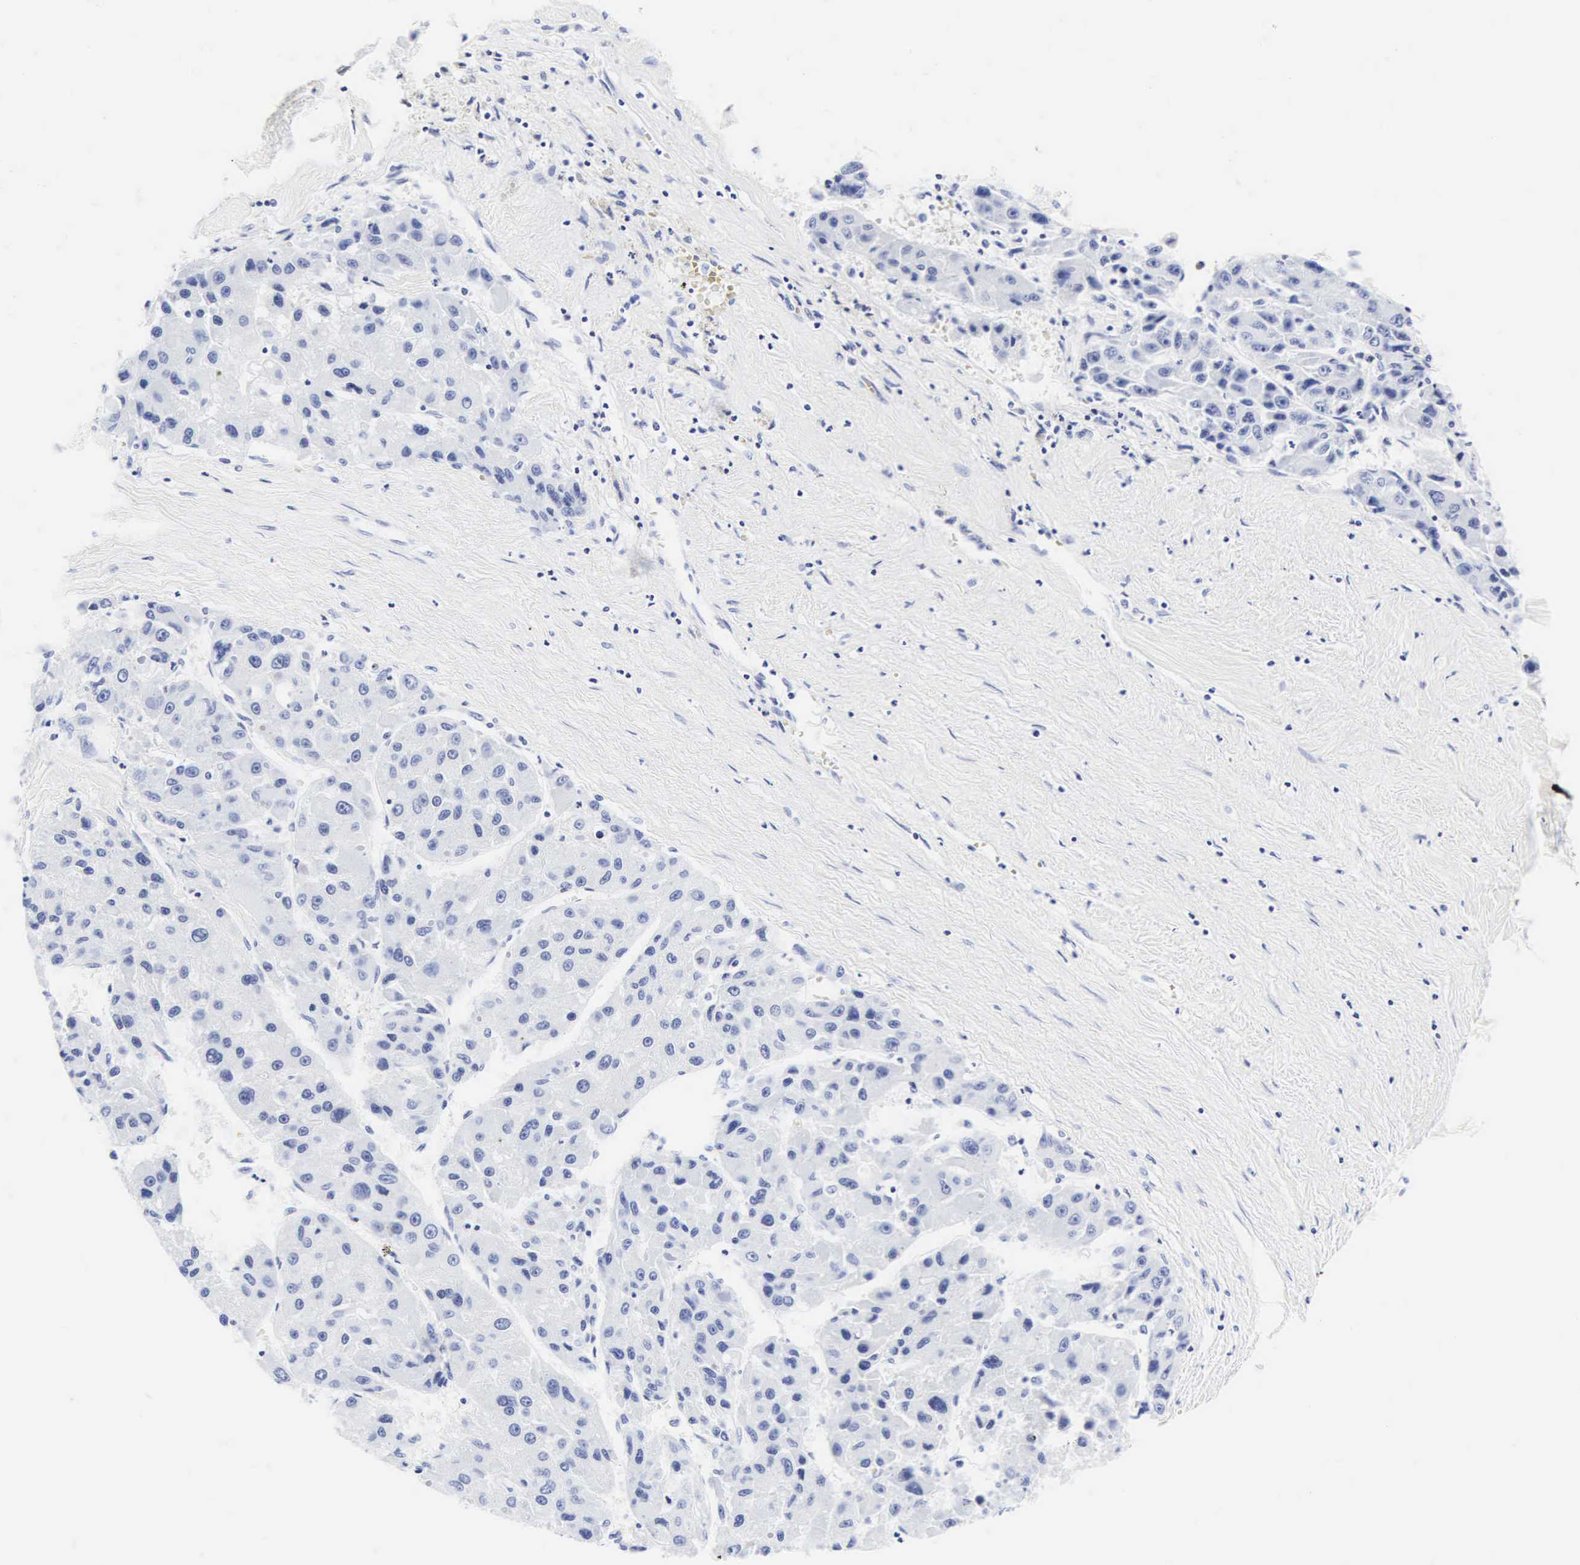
{"staining": {"intensity": "negative", "quantity": "none", "location": "none"}, "tissue": "liver cancer", "cell_type": "Tumor cells", "image_type": "cancer", "snomed": [{"axis": "morphology", "description": "Carcinoma, Hepatocellular, NOS"}, {"axis": "topography", "description": "Liver"}], "caption": "DAB immunohistochemical staining of liver cancer displays no significant expression in tumor cells.", "gene": "CGB3", "patient": {"sex": "male", "age": 64}}